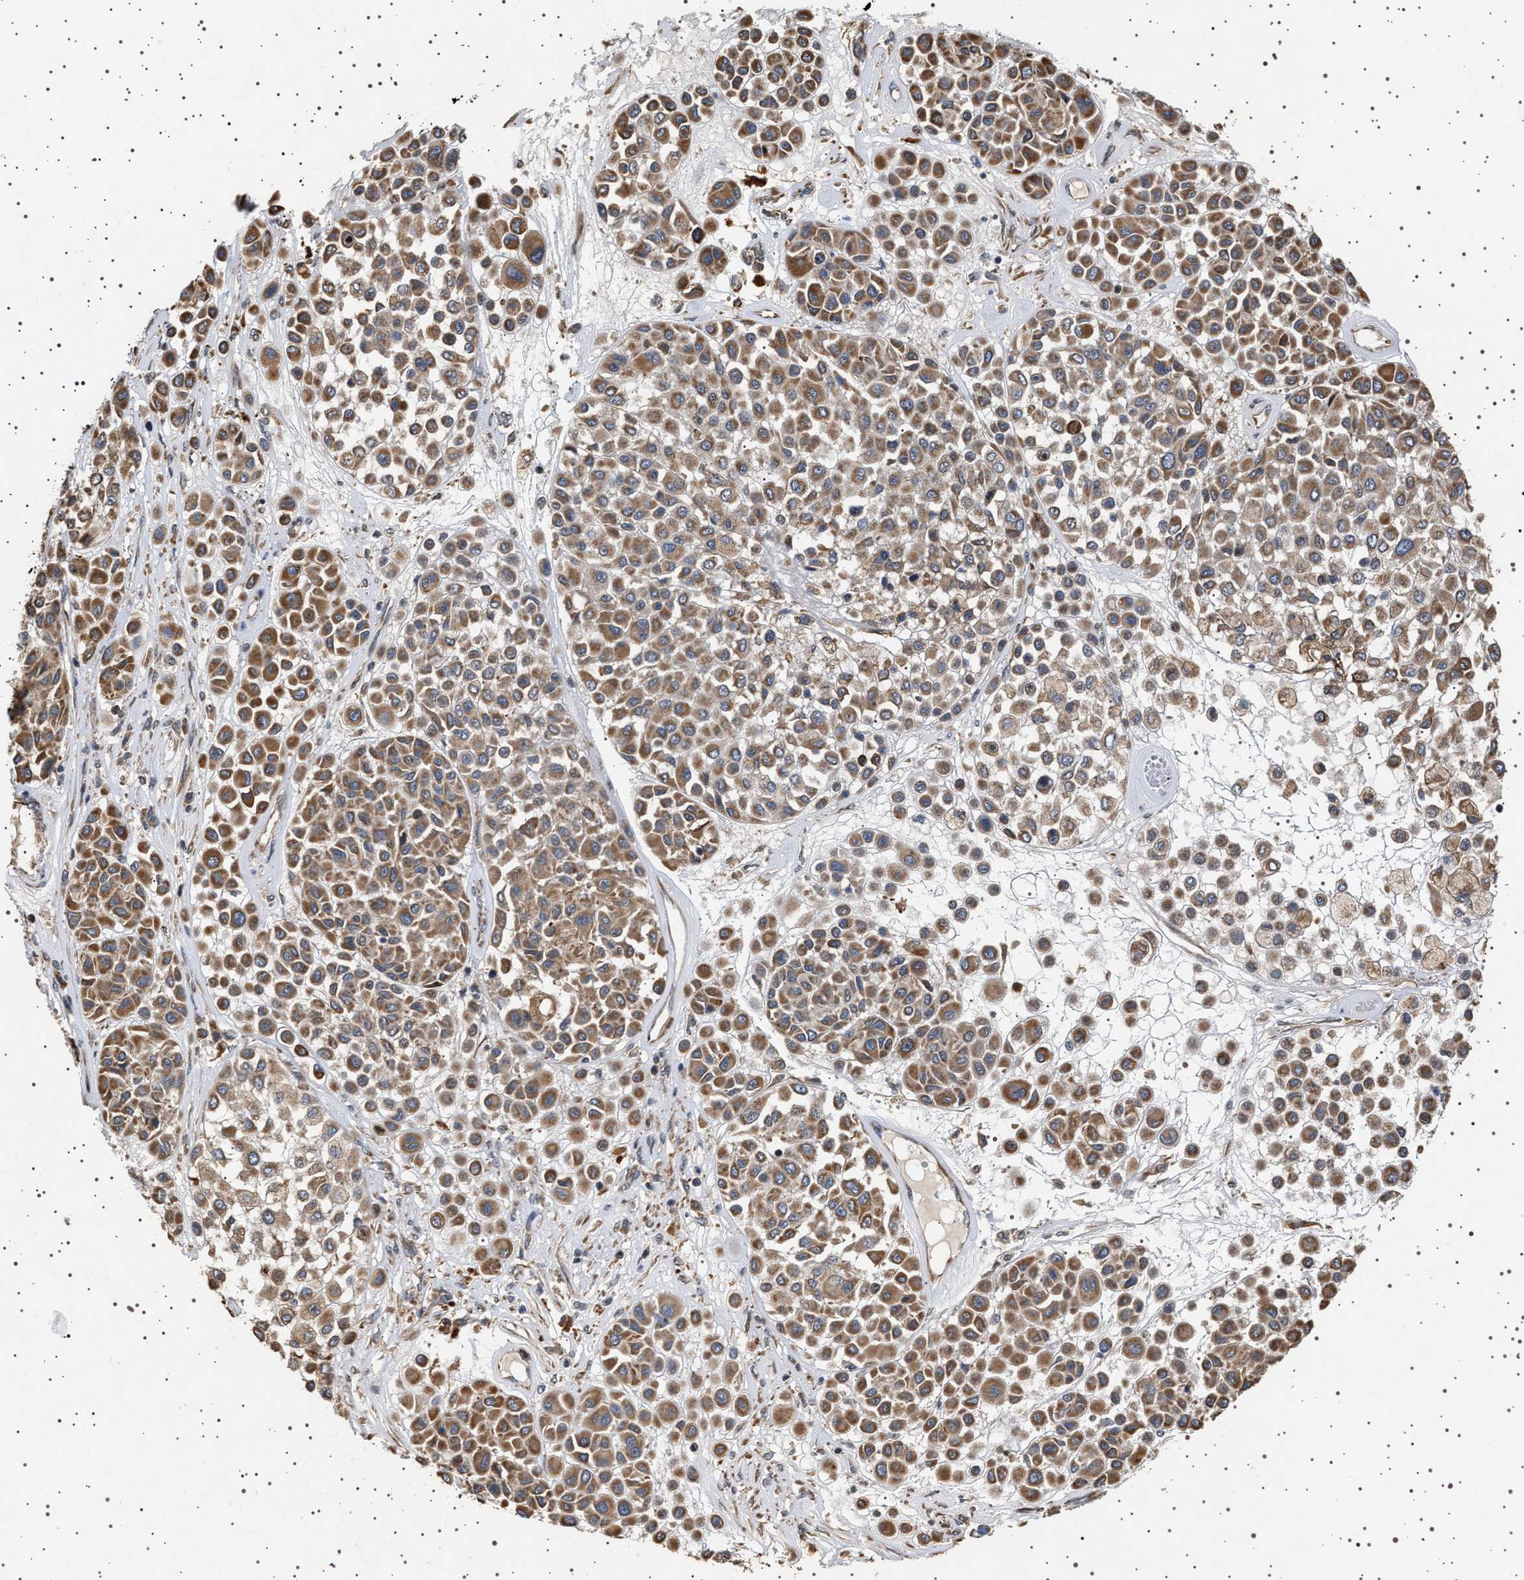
{"staining": {"intensity": "moderate", "quantity": ">75%", "location": "cytoplasmic/membranous"}, "tissue": "melanoma", "cell_type": "Tumor cells", "image_type": "cancer", "snomed": [{"axis": "morphology", "description": "Malignant melanoma, Metastatic site"}, {"axis": "topography", "description": "Soft tissue"}], "caption": "The image reveals immunohistochemical staining of melanoma. There is moderate cytoplasmic/membranous positivity is appreciated in about >75% of tumor cells.", "gene": "TRUB2", "patient": {"sex": "male", "age": 41}}